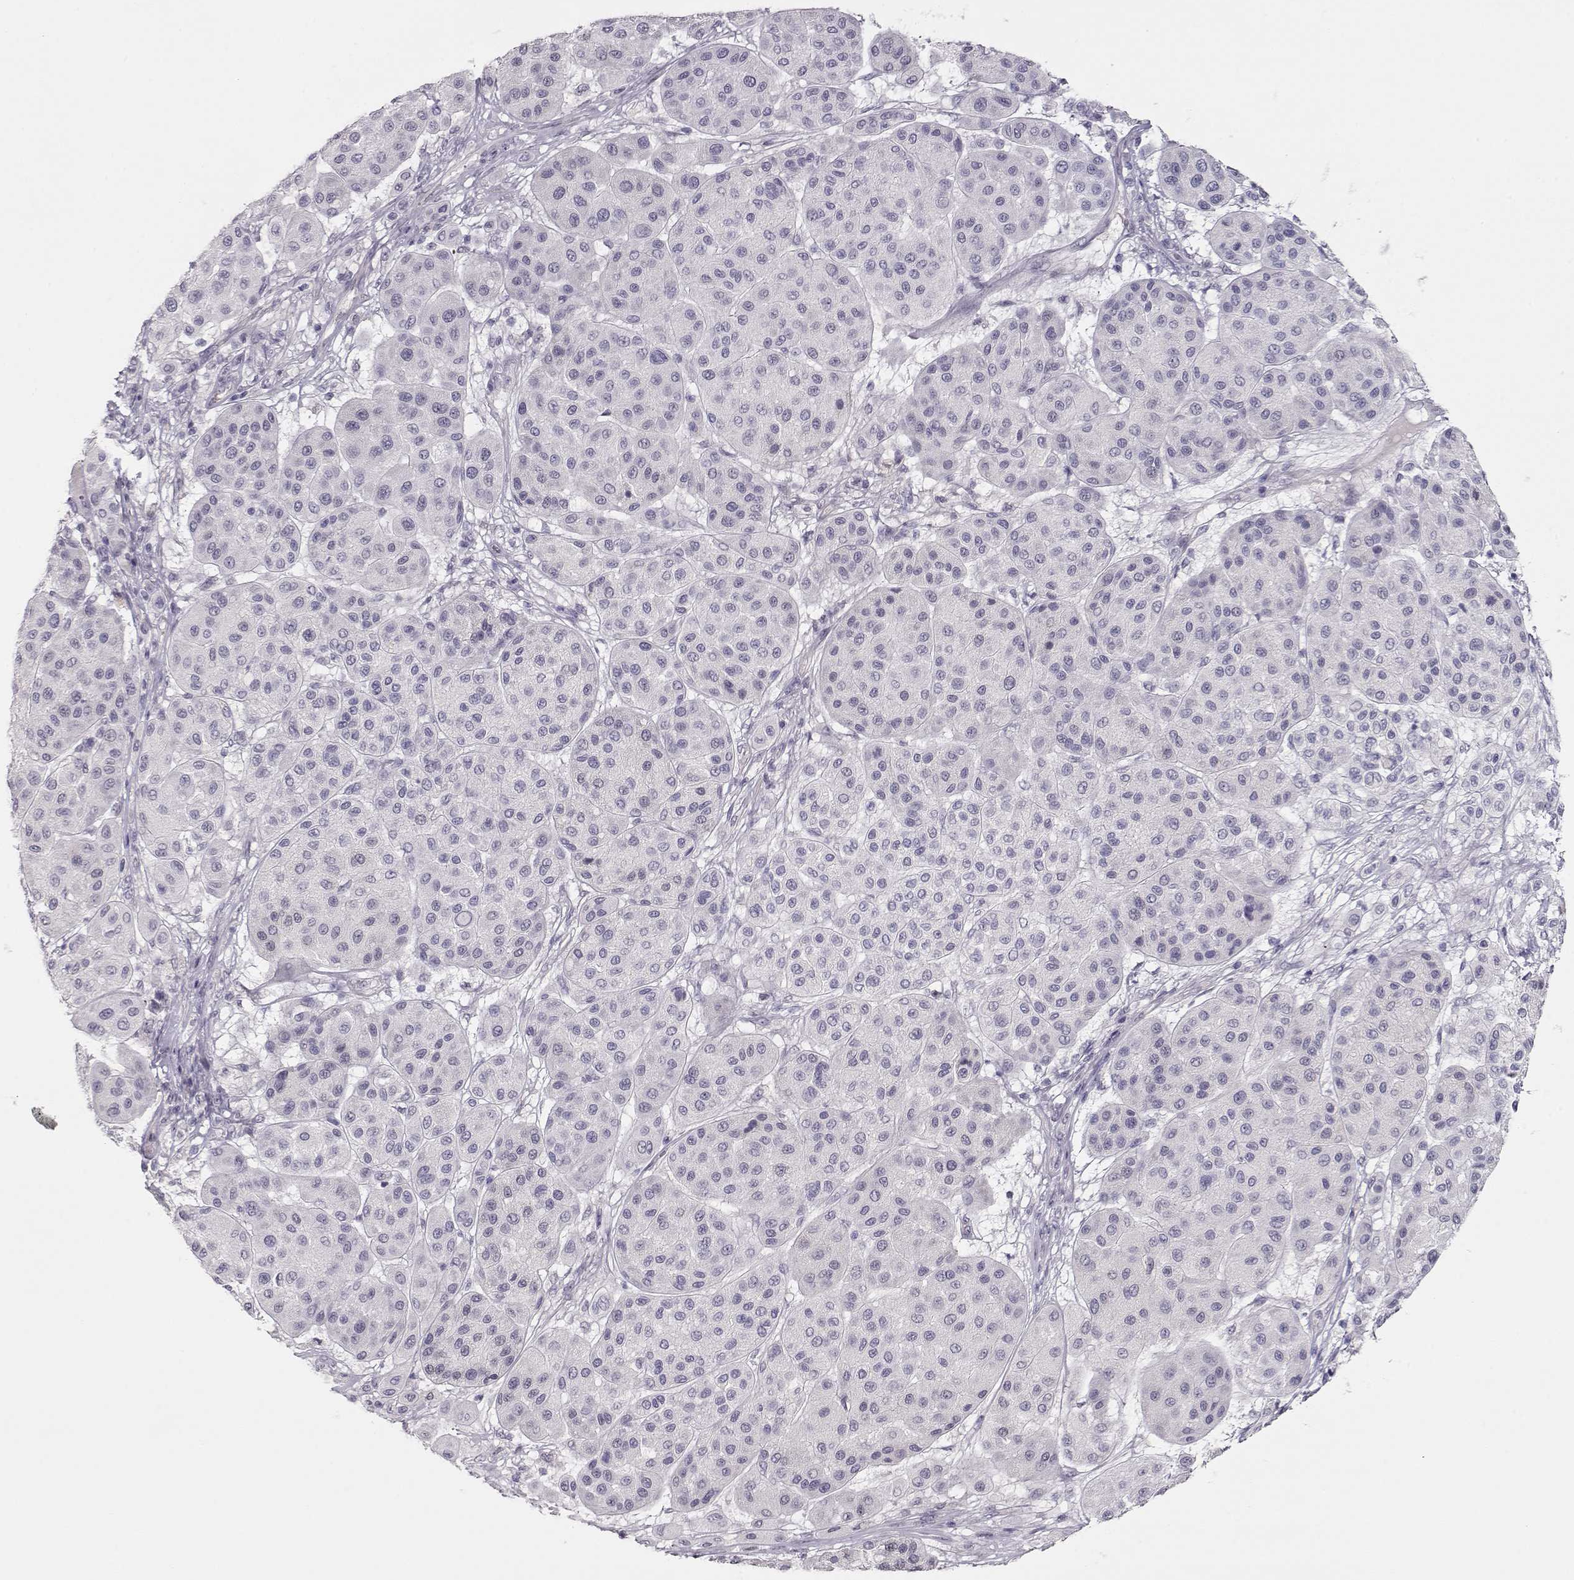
{"staining": {"intensity": "negative", "quantity": "none", "location": "none"}, "tissue": "melanoma", "cell_type": "Tumor cells", "image_type": "cancer", "snomed": [{"axis": "morphology", "description": "Malignant melanoma, Metastatic site"}, {"axis": "topography", "description": "Smooth muscle"}], "caption": "DAB (3,3'-diaminobenzidine) immunohistochemical staining of human malignant melanoma (metastatic site) reveals no significant staining in tumor cells. Brightfield microscopy of immunohistochemistry (IHC) stained with DAB (brown) and hematoxylin (blue), captured at high magnification.", "gene": "IMPG1", "patient": {"sex": "male", "age": 41}}